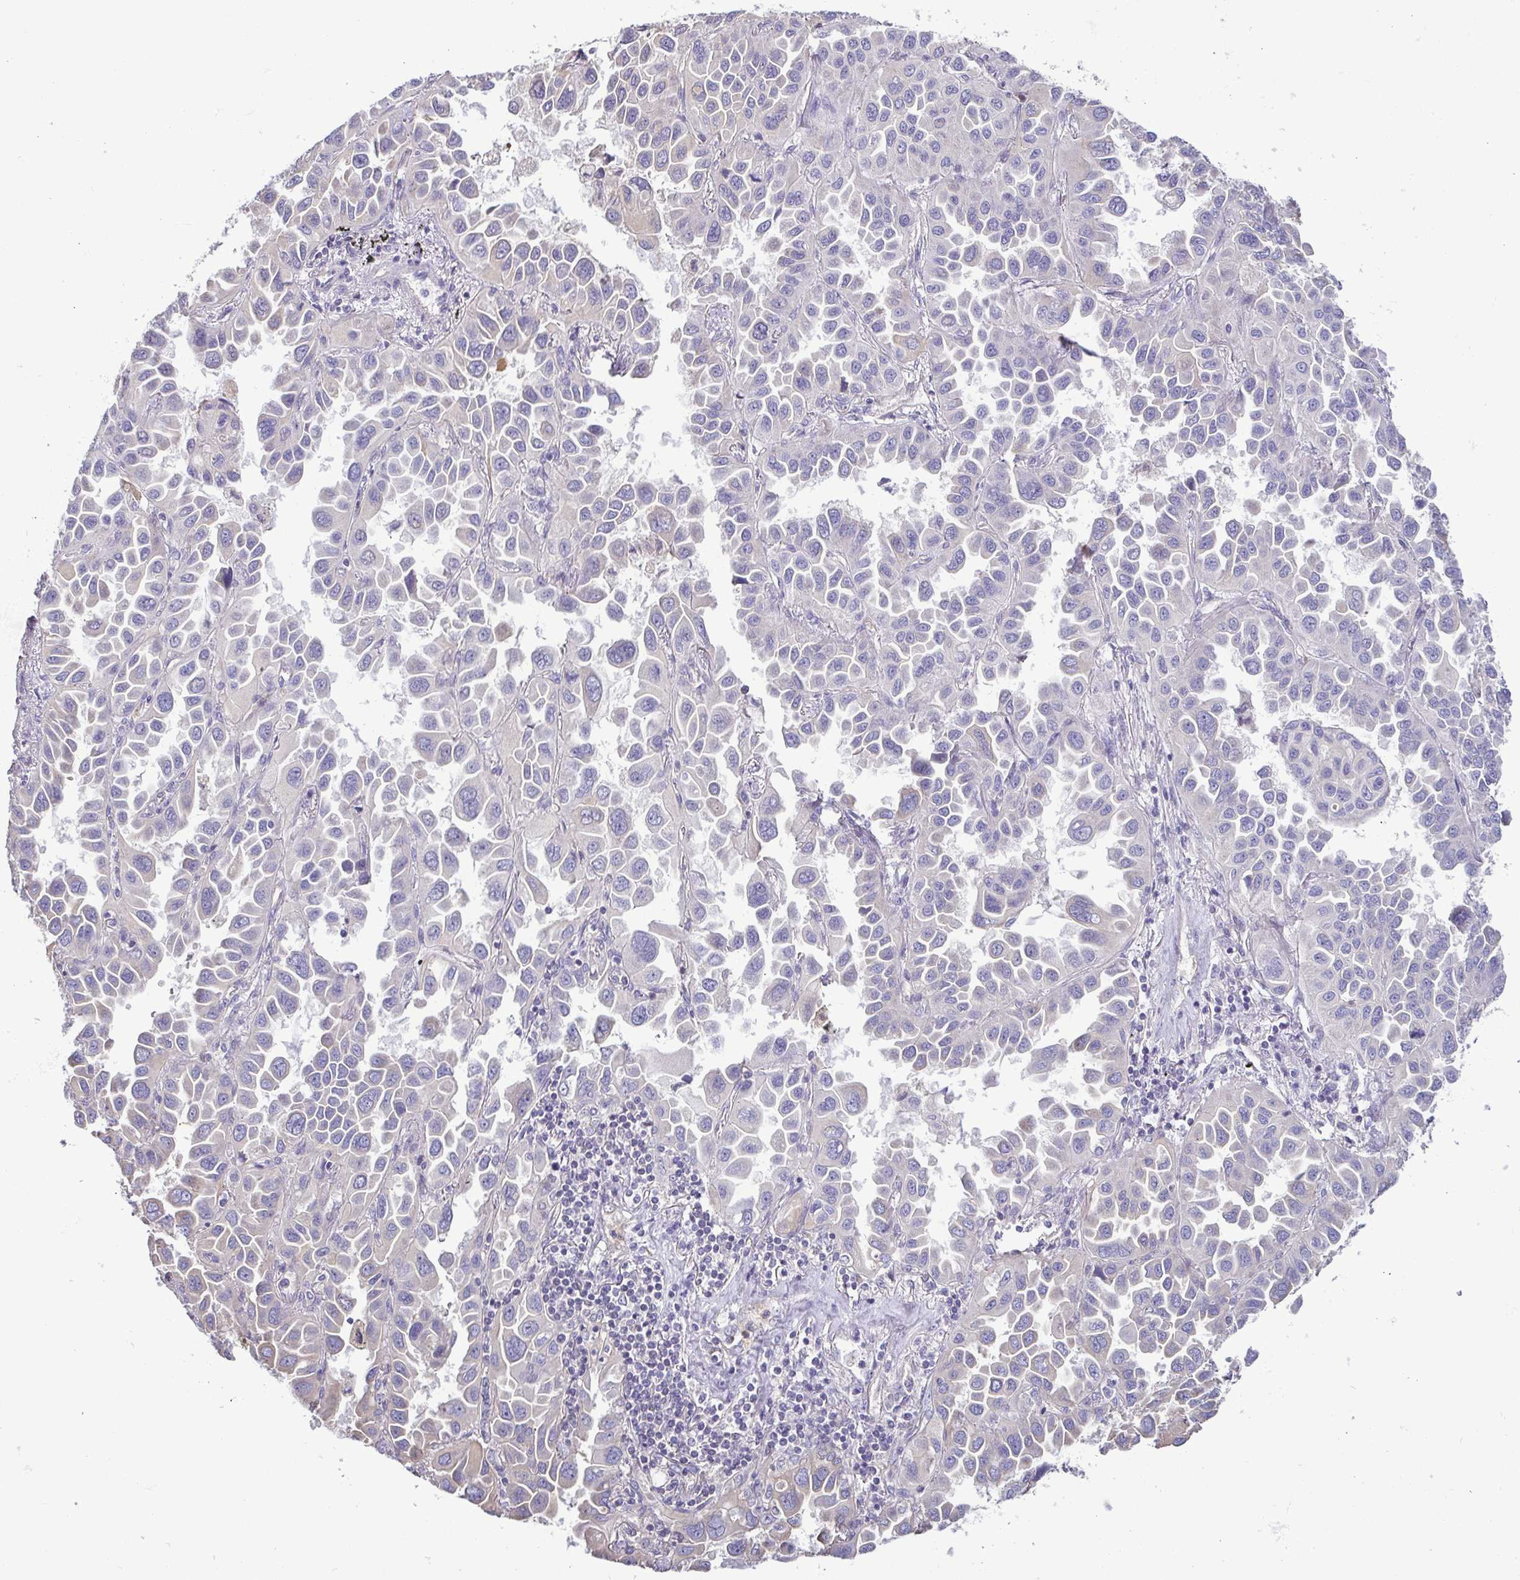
{"staining": {"intensity": "negative", "quantity": "none", "location": "none"}, "tissue": "lung cancer", "cell_type": "Tumor cells", "image_type": "cancer", "snomed": [{"axis": "morphology", "description": "Adenocarcinoma, NOS"}, {"axis": "topography", "description": "Lung"}], "caption": "An IHC image of lung cancer is shown. There is no staining in tumor cells of lung cancer.", "gene": "MYL10", "patient": {"sex": "male", "age": 64}}